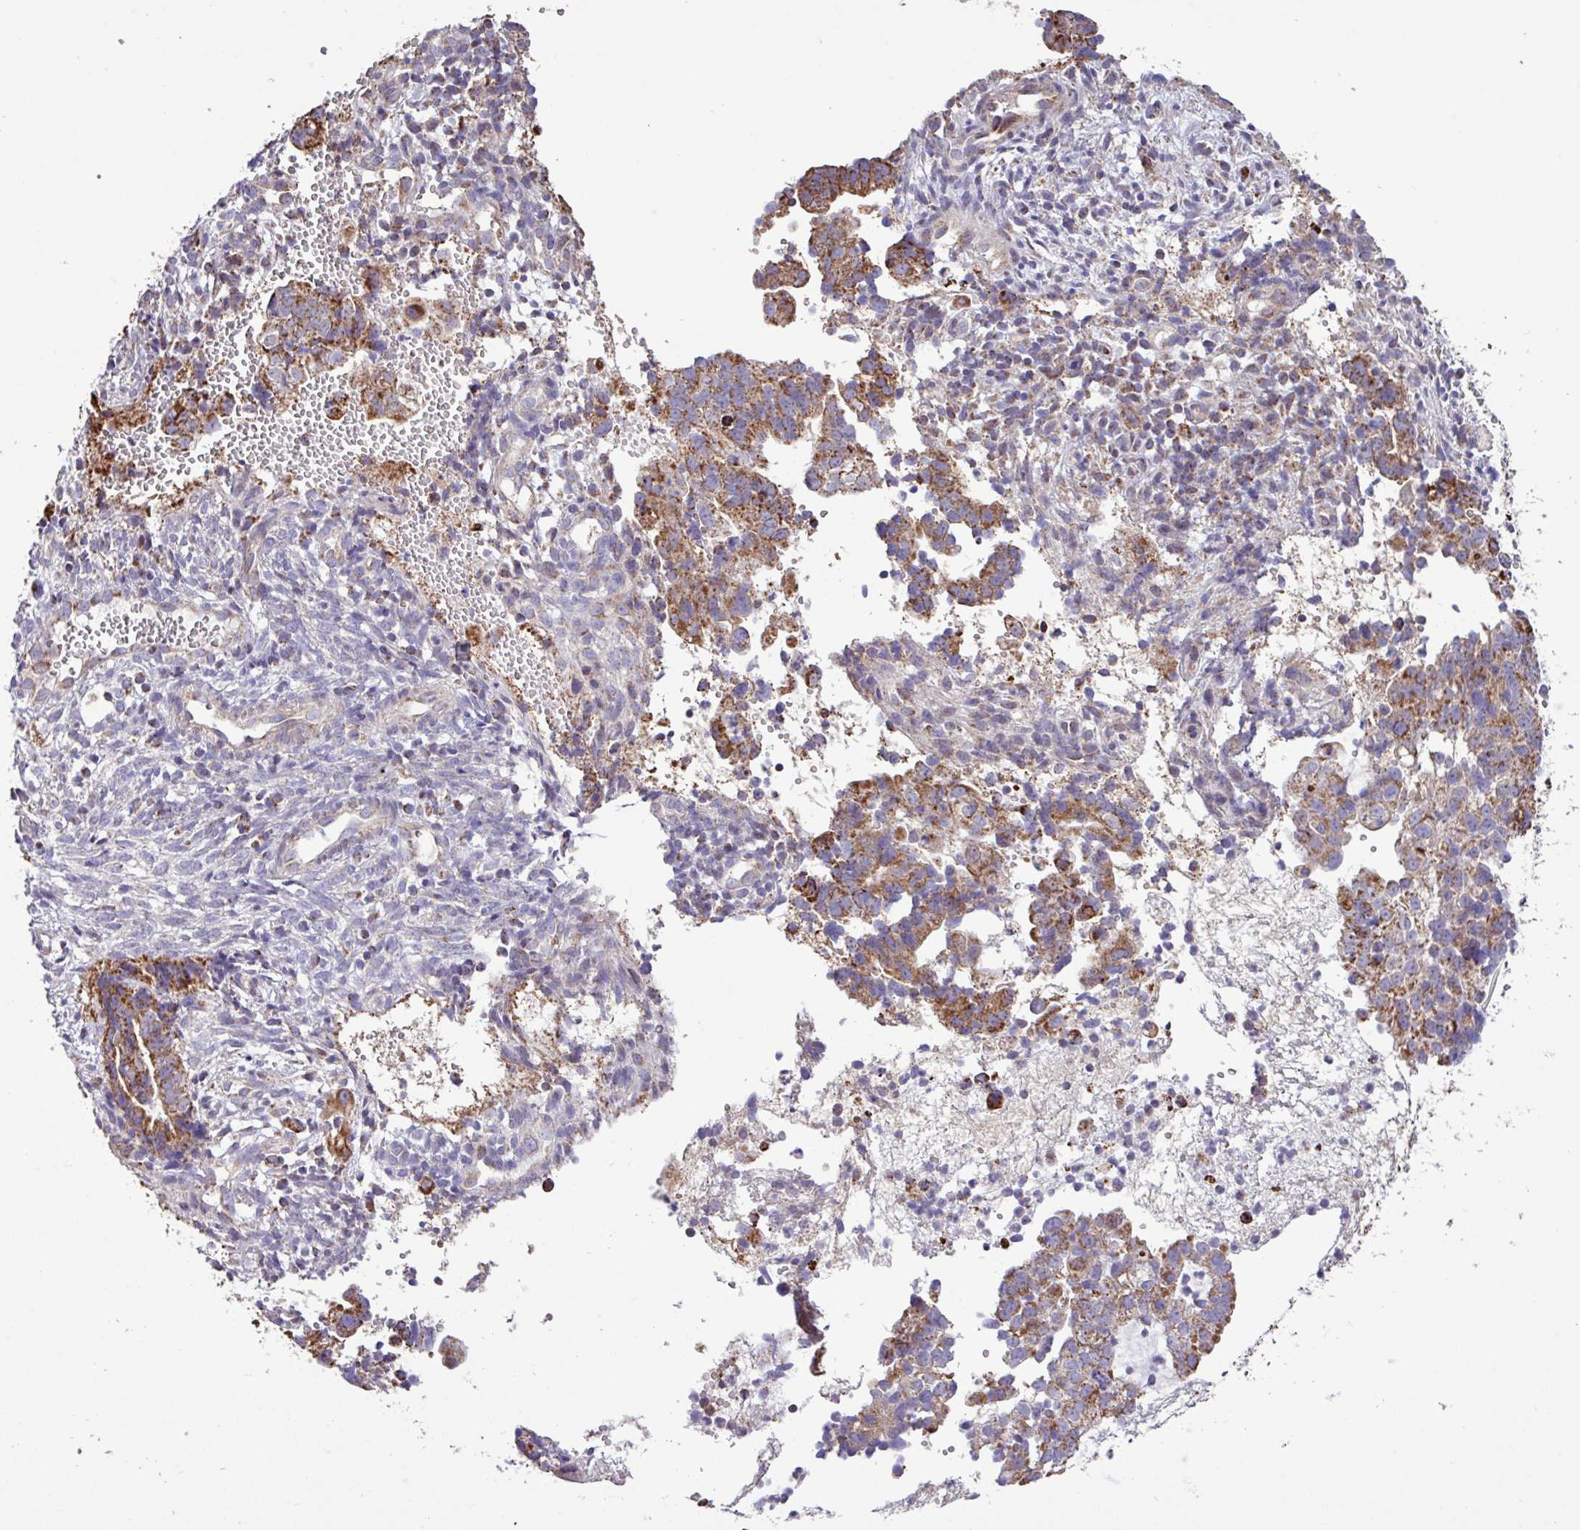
{"staining": {"intensity": "moderate", "quantity": ">75%", "location": "cytoplasmic/membranous"}, "tissue": "endometrial cancer", "cell_type": "Tumor cells", "image_type": "cancer", "snomed": [{"axis": "morphology", "description": "Adenocarcinoma, NOS"}, {"axis": "topography", "description": "Endometrium"}], "caption": "Immunohistochemistry image of neoplastic tissue: adenocarcinoma (endometrial) stained using IHC displays medium levels of moderate protein expression localized specifically in the cytoplasmic/membranous of tumor cells, appearing as a cytoplasmic/membranous brown color.", "gene": "RTL3", "patient": {"sex": "female", "age": 76}}